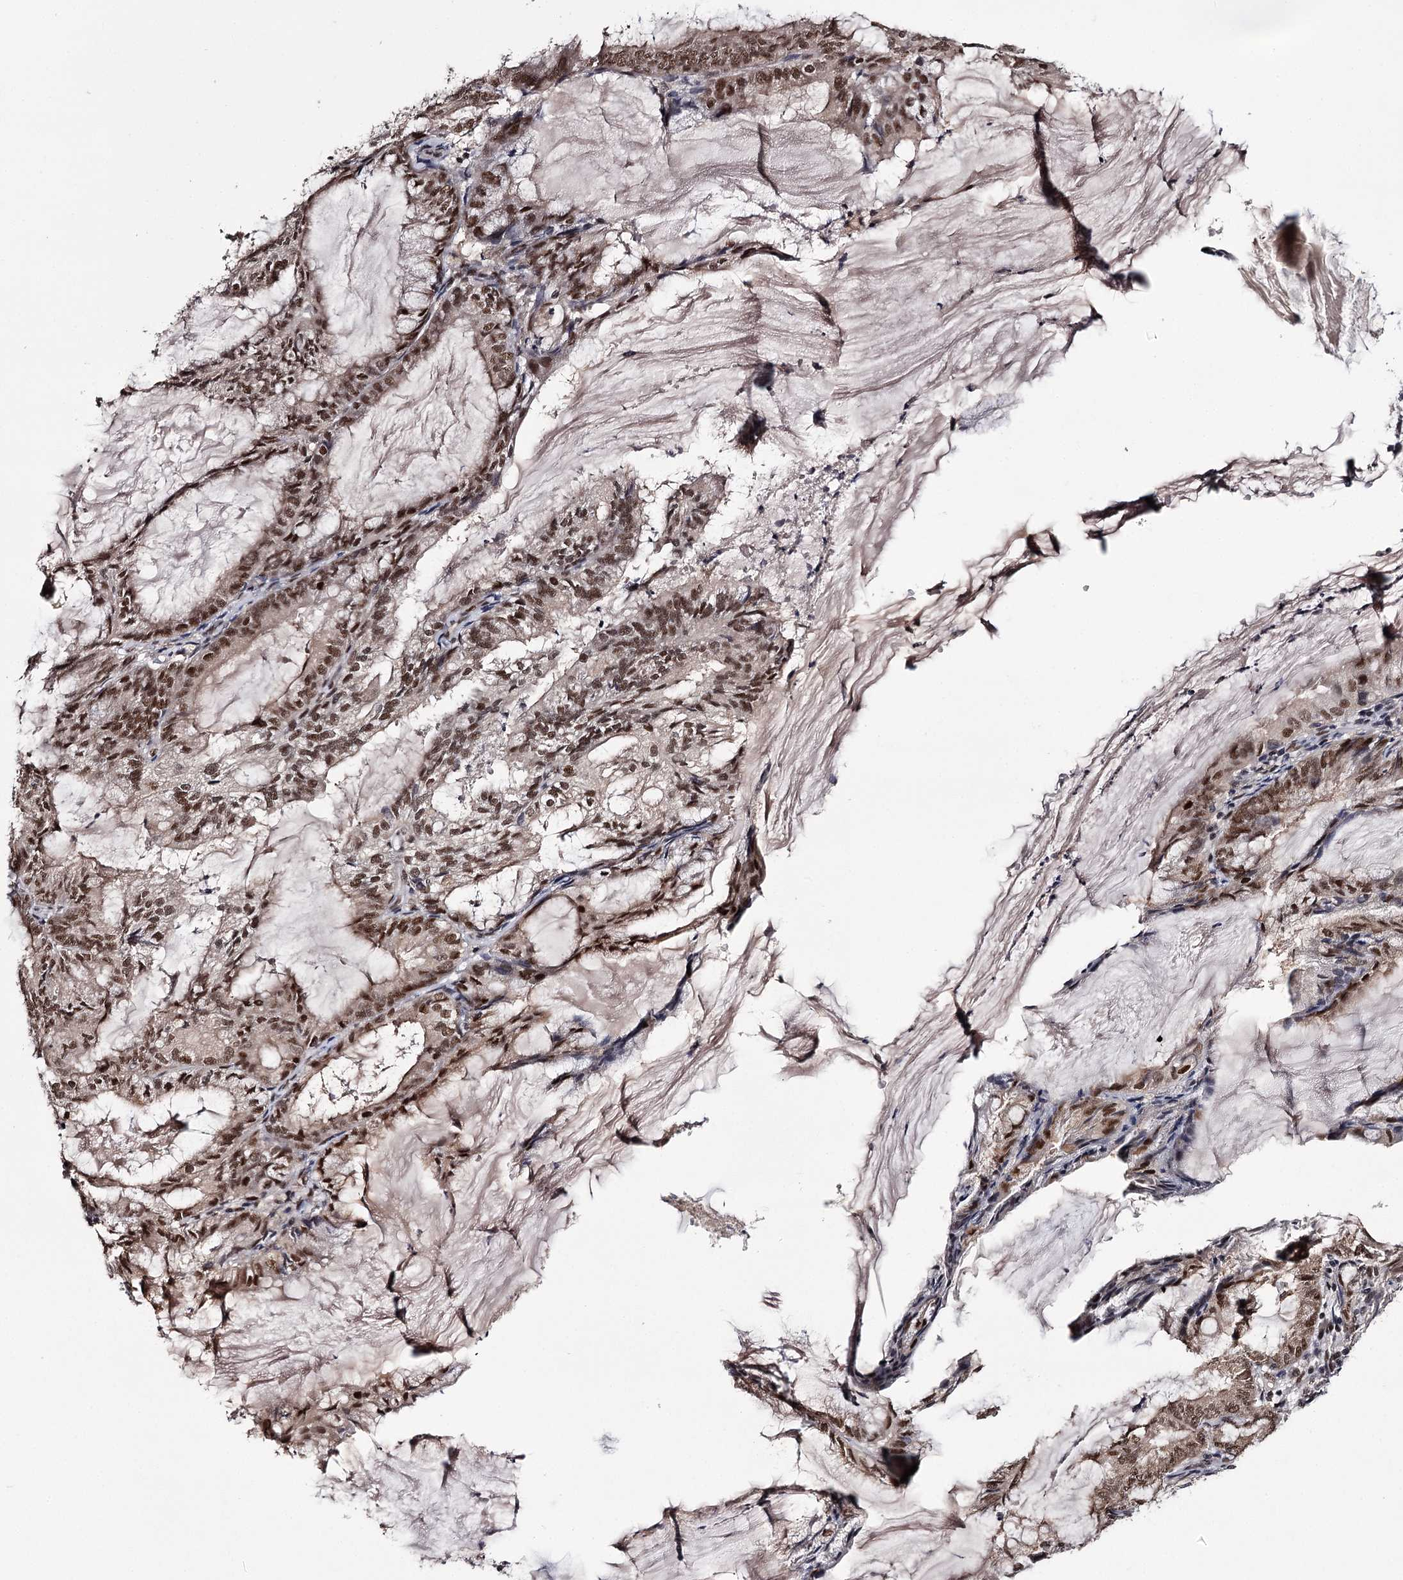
{"staining": {"intensity": "moderate", "quantity": ">75%", "location": "nuclear"}, "tissue": "endometrial cancer", "cell_type": "Tumor cells", "image_type": "cancer", "snomed": [{"axis": "morphology", "description": "Adenocarcinoma, NOS"}, {"axis": "topography", "description": "Endometrium"}], "caption": "A histopathology image showing moderate nuclear expression in about >75% of tumor cells in endometrial cancer, as visualized by brown immunohistochemical staining.", "gene": "TTC33", "patient": {"sex": "female", "age": 86}}